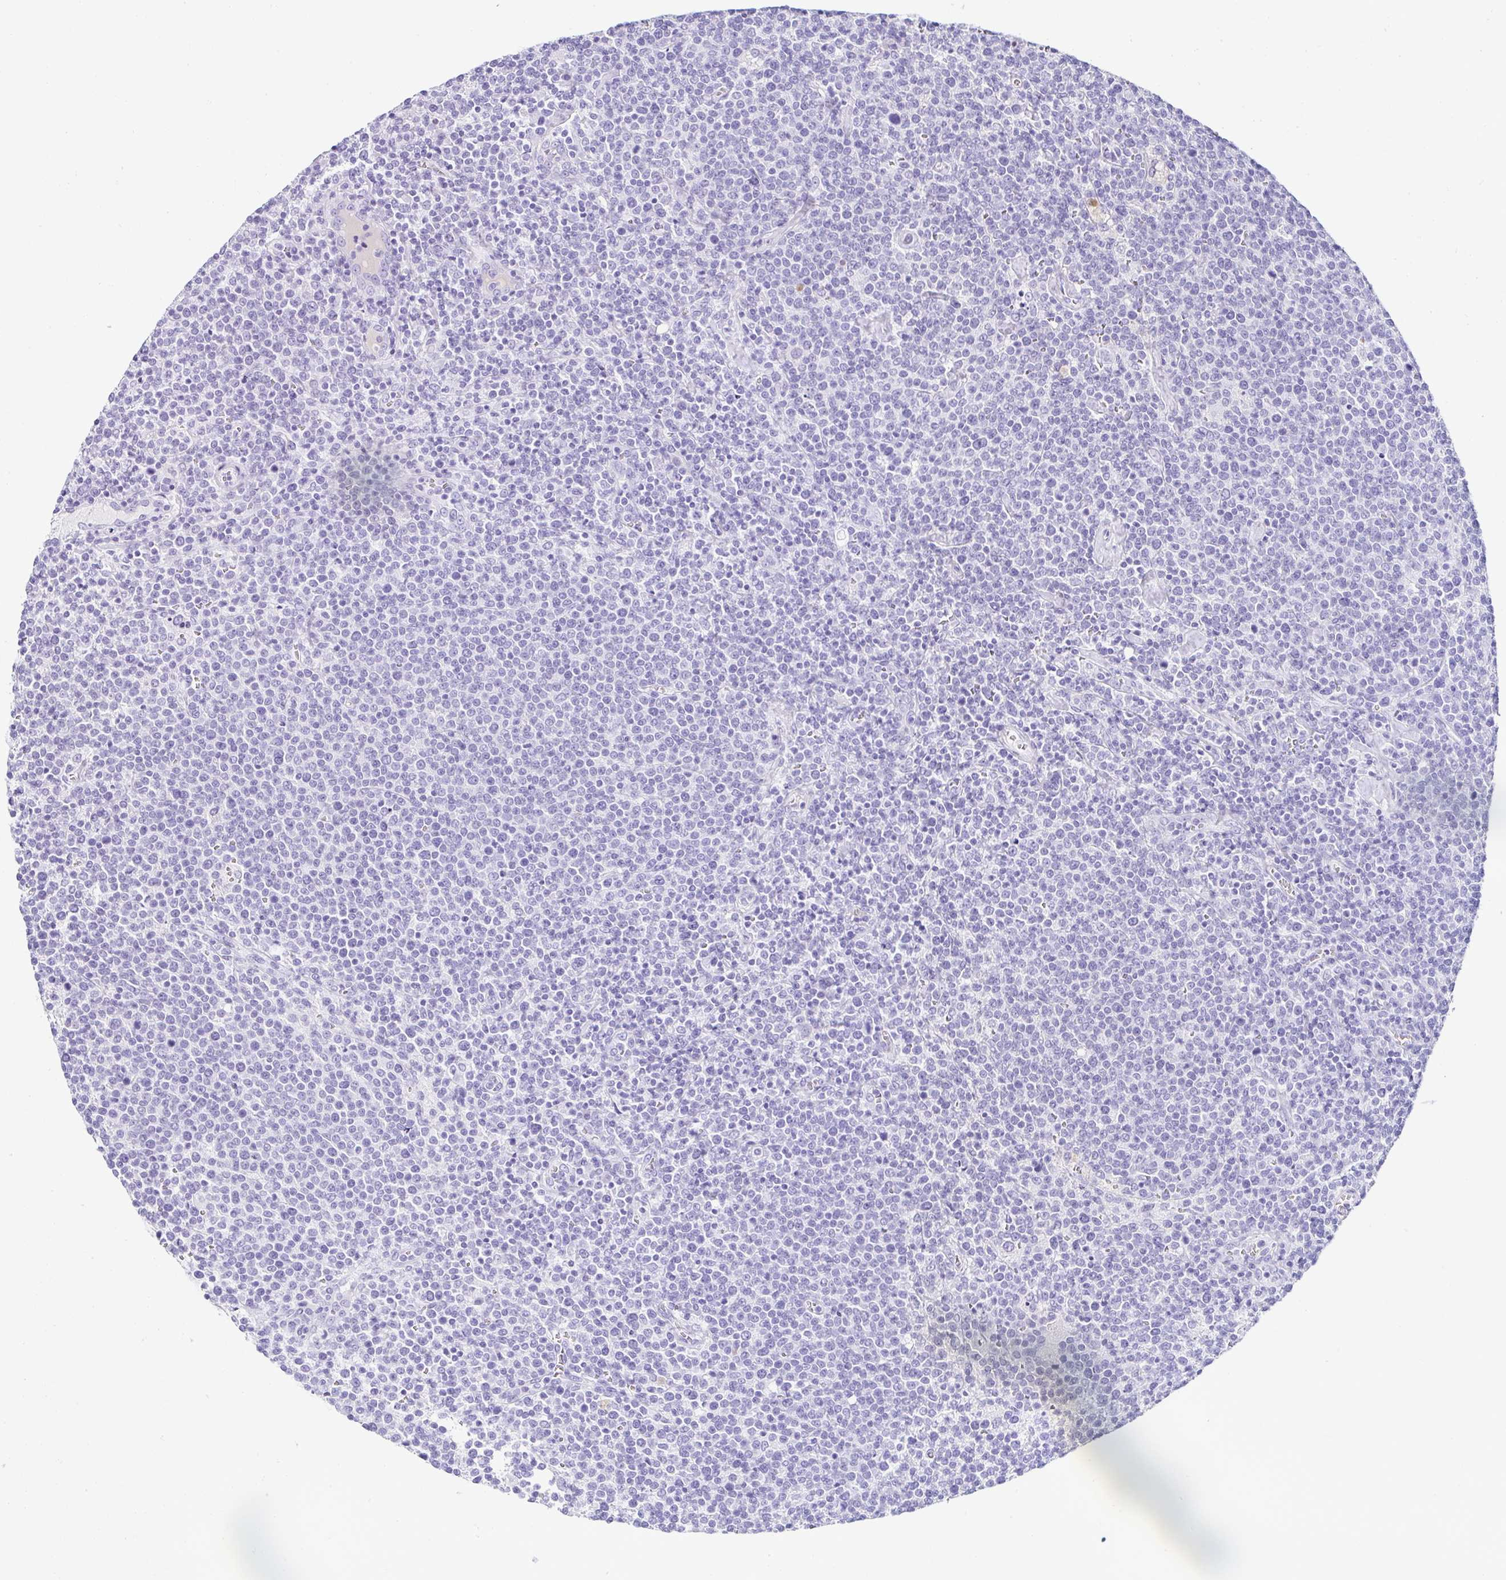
{"staining": {"intensity": "negative", "quantity": "none", "location": "none"}, "tissue": "lymphoma", "cell_type": "Tumor cells", "image_type": "cancer", "snomed": [{"axis": "morphology", "description": "Malignant lymphoma, non-Hodgkin's type, High grade"}, {"axis": "topography", "description": "Lymph node"}], "caption": "Immunohistochemistry (IHC) image of neoplastic tissue: human lymphoma stained with DAB (3,3'-diaminobenzidine) shows no significant protein staining in tumor cells. (DAB (3,3'-diaminobenzidine) IHC visualized using brightfield microscopy, high magnification).", "gene": "SERPINB3", "patient": {"sex": "male", "age": 61}}